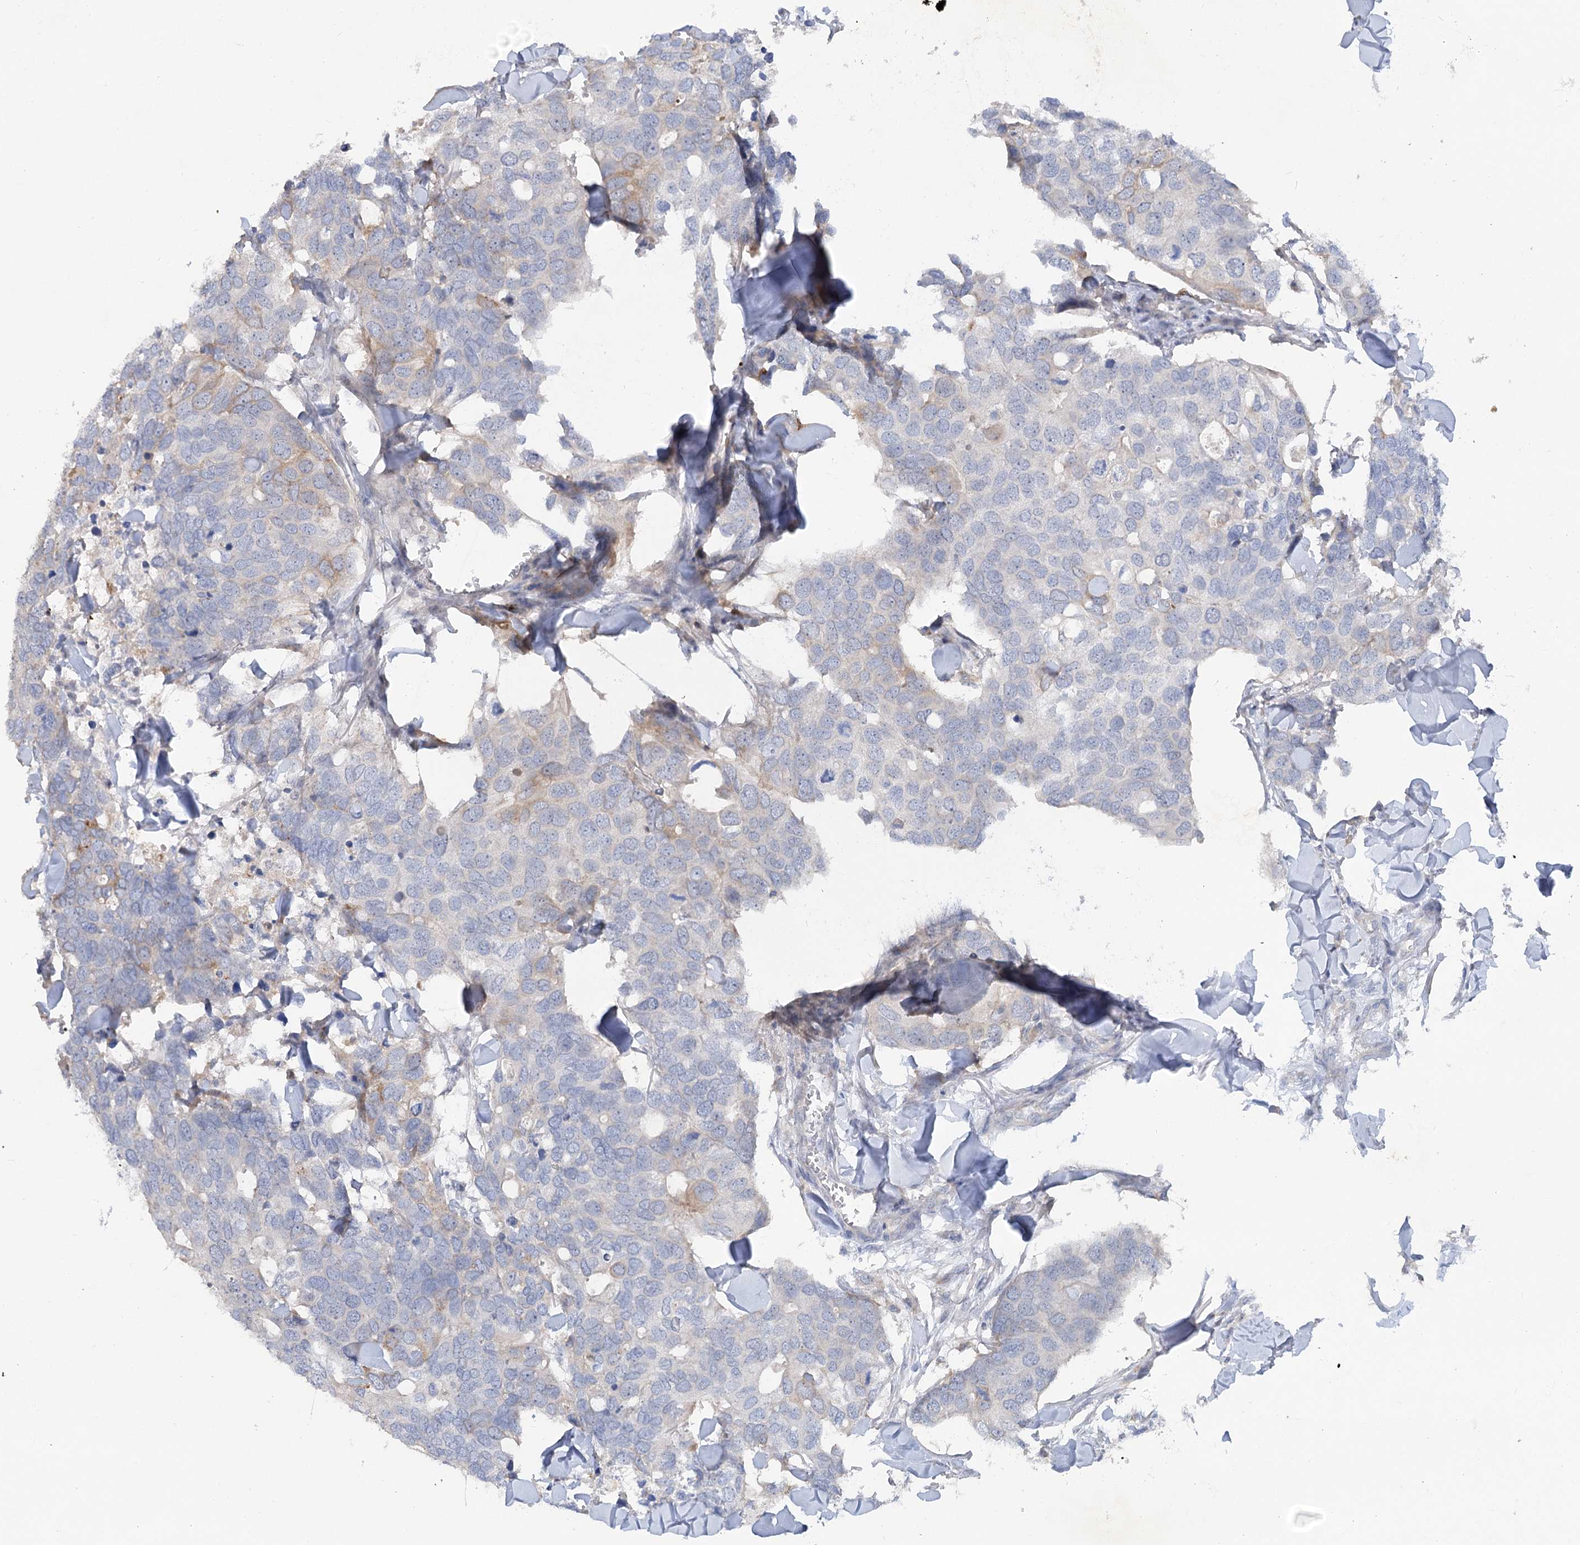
{"staining": {"intensity": "negative", "quantity": "none", "location": "none"}, "tissue": "breast cancer", "cell_type": "Tumor cells", "image_type": "cancer", "snomed": [{"axis": "morphology", "description": "Duct carcinoma"}, {"axis": "topography", "description": "Breast"}], "caption": "Immunohistochemistry (IHC) of breast invasive ductal carcinoma reveals no staining in tumor cells.", "gene": "SCN11A", "patient": {"sex": "female", "age": 83}}